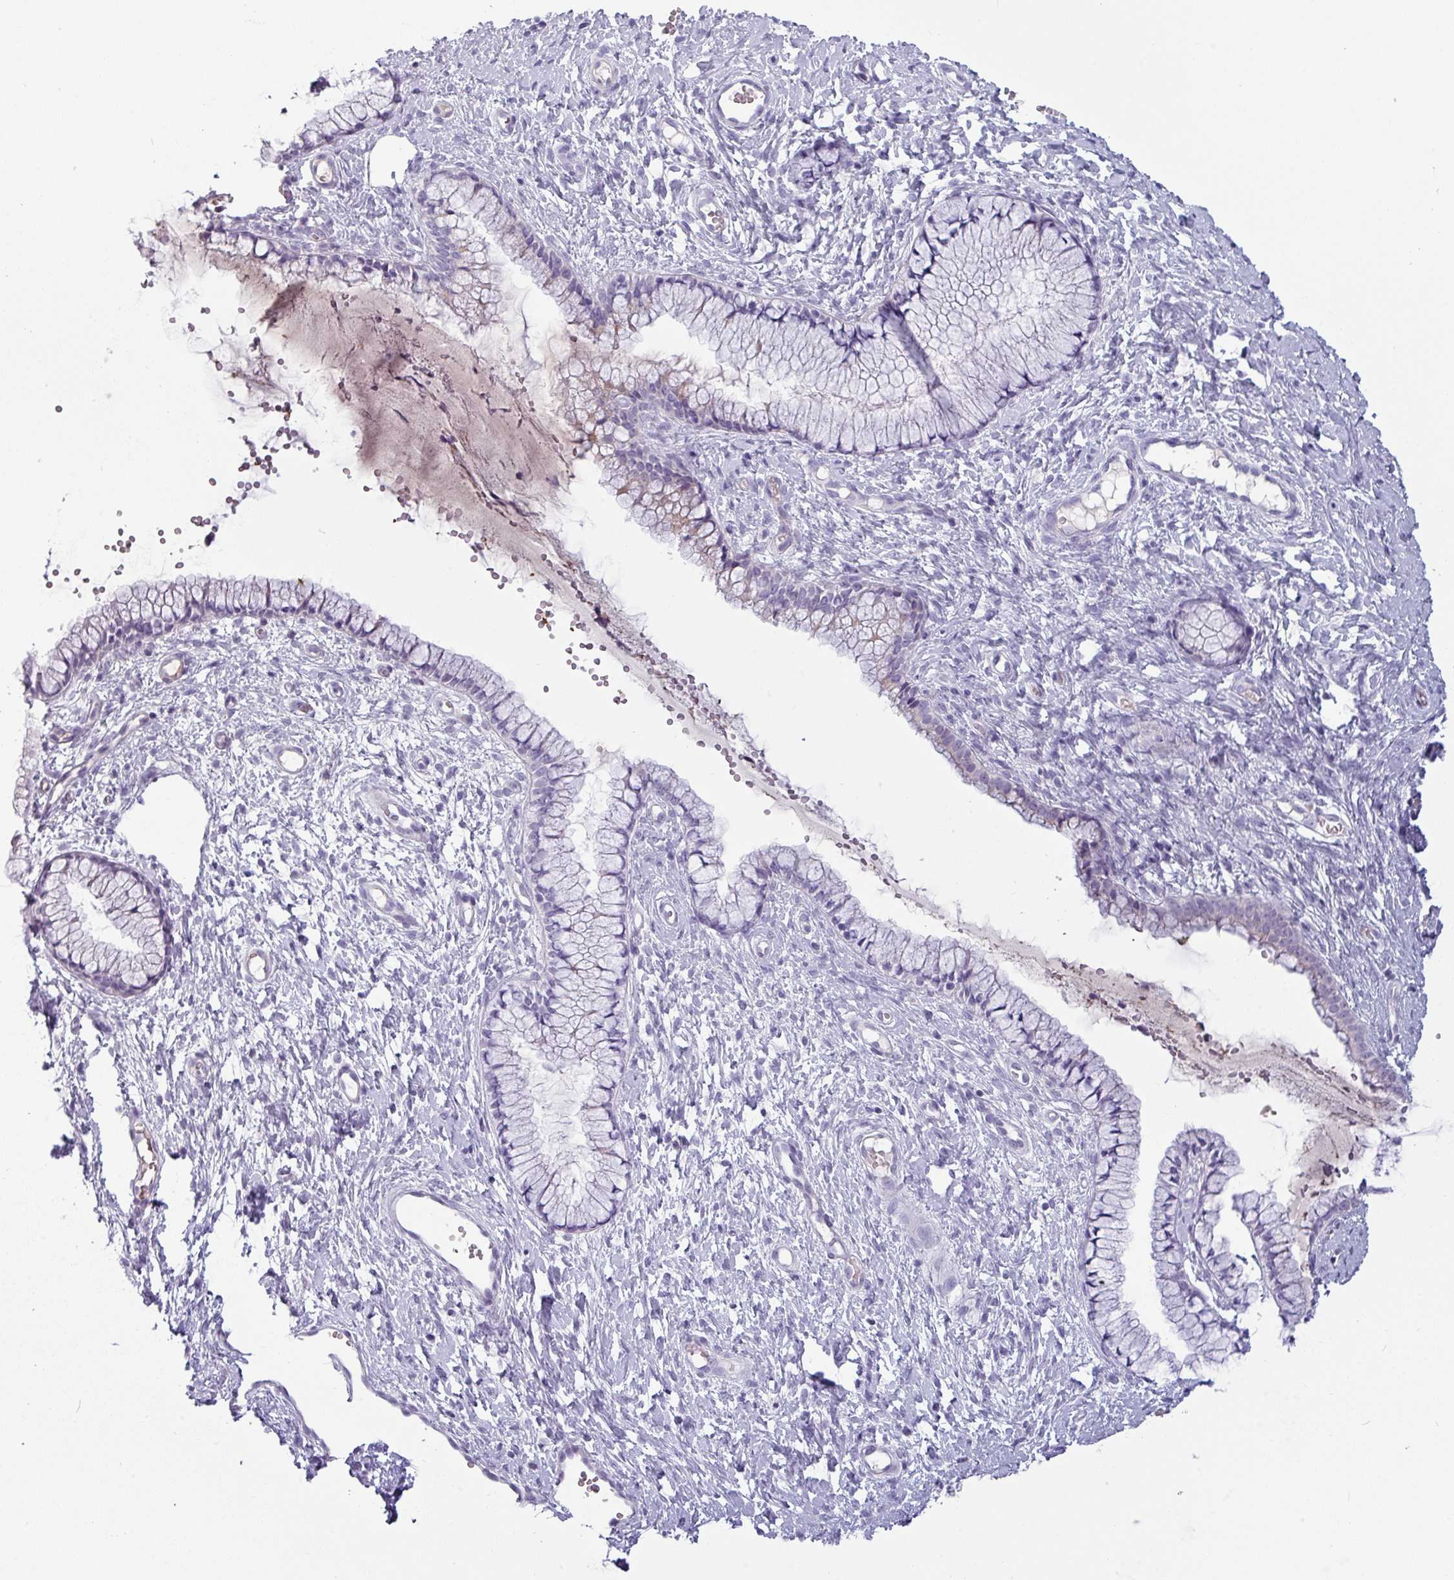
{"staining": {"intensity": "negative", "quantity": "none", "location": "none"}, "tissue": "cervix", "cell_type": "Glandular cells", "image_type": "normal", "snomed": [{"axis": "morphology", "description": "Normal tissue, NOS"}, {"axis": "topography", "description": "Cervix"}], "caption": "The histopathology image displays no significant positivity in glandular cells of cervix.", "gene": "SLC26A9", "patient": {"sex": "female", "age": 36}}